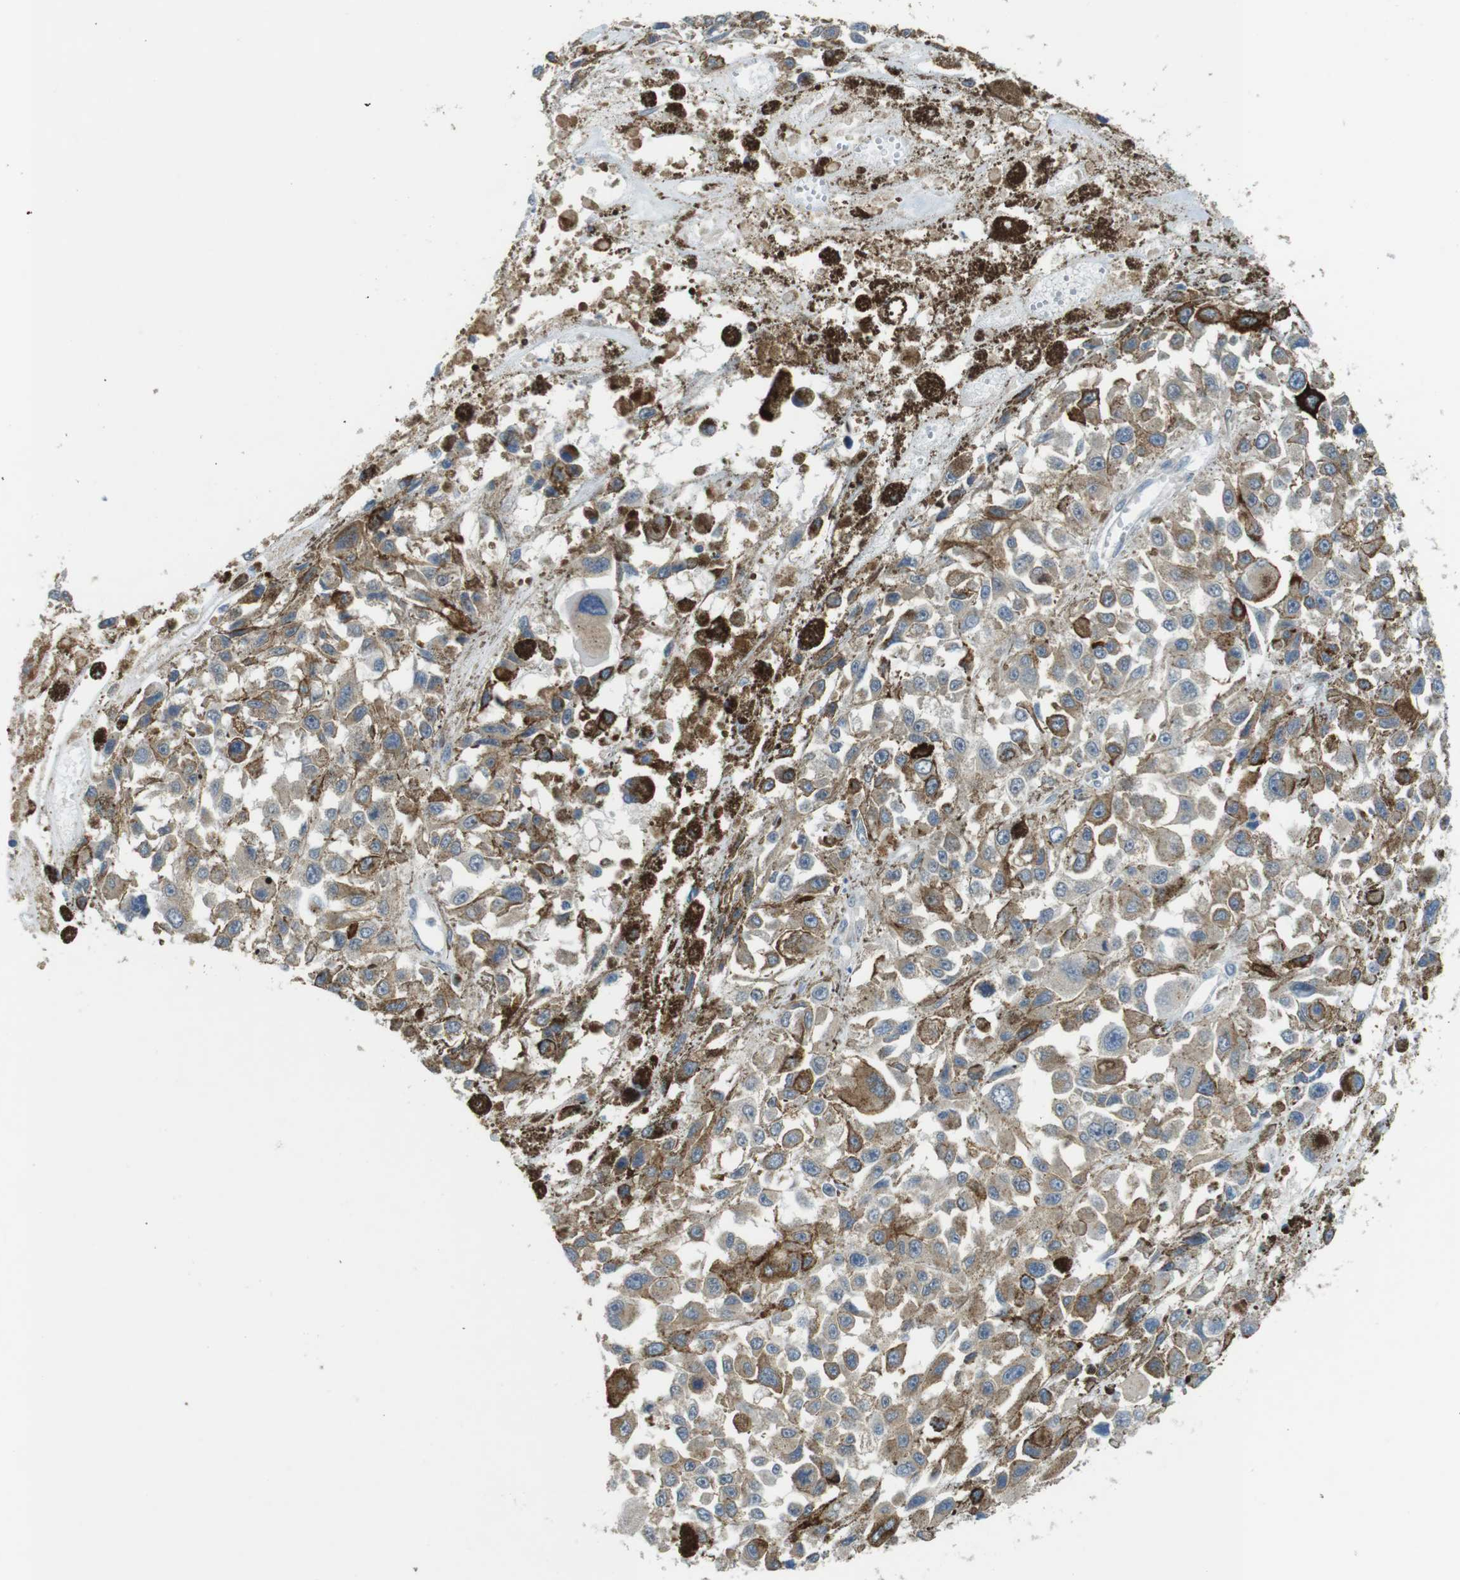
{"staining": {"intensity": "weak", "quantity": ">75%", "location": "cytoplasmic/membranous"}, "tissue": "melanoma", "cell_type": "Tumor cells", "image_type": "cancer", "snomed": [{"axis": "morphology", "description": "Malignant melanoma, Metastatic site"}, {"axis": "topography", "description": "Lymph node"}], "caption": "The photomicrograph reveals immunohistochemical staining of malignant melanoma (metastatic site). There is weak cytoplasmic/membranous expression is appreciated in approximately >75% of tumor cells. (DAB (3,3'-diaminobenzidine) IHC, brown staining for protein, blue staining for nuclei).", "gene": "BRI3BP", "patient": {"sex": "male", "age": 59}}